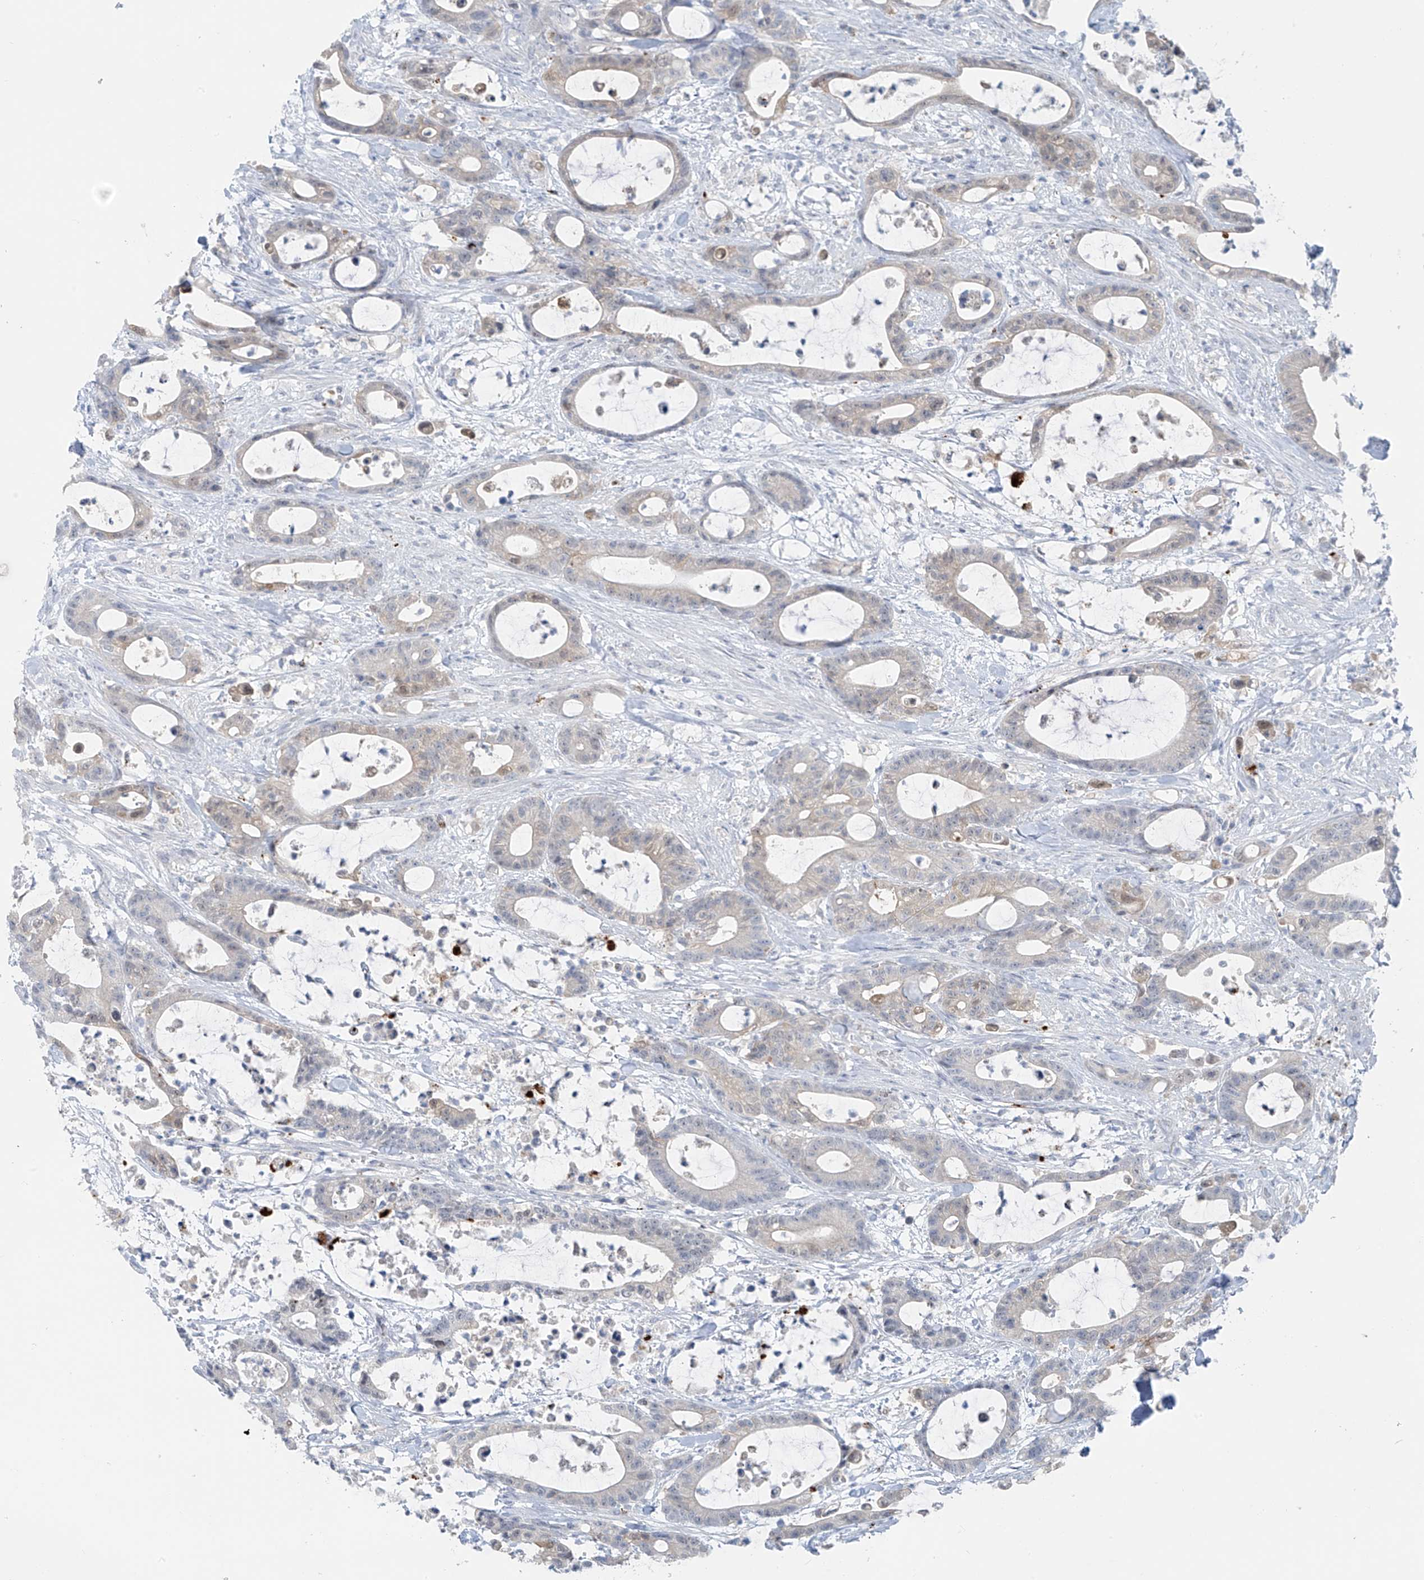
{"staining": {"intensity": "weak", "quantity": "<25%", "location": "cytoplasmic/membranous"}, "tissue": "colorectal cancer", "cell_type": "Tumor cells", "image_type": "cancer", "snomed": [{"axis": "morphology", "description": "Adenocarcinoma, NOS"}, {"axis": "topography", "description": "Colon"}], "caption": "This is a histopathology image of immunohistochemistry staining of colorectal cancer (adenocarcinoma), which shows no expression in tumor cells.", "gene": "ZNF793", "patient": {"sex": "female", "age": 84}}